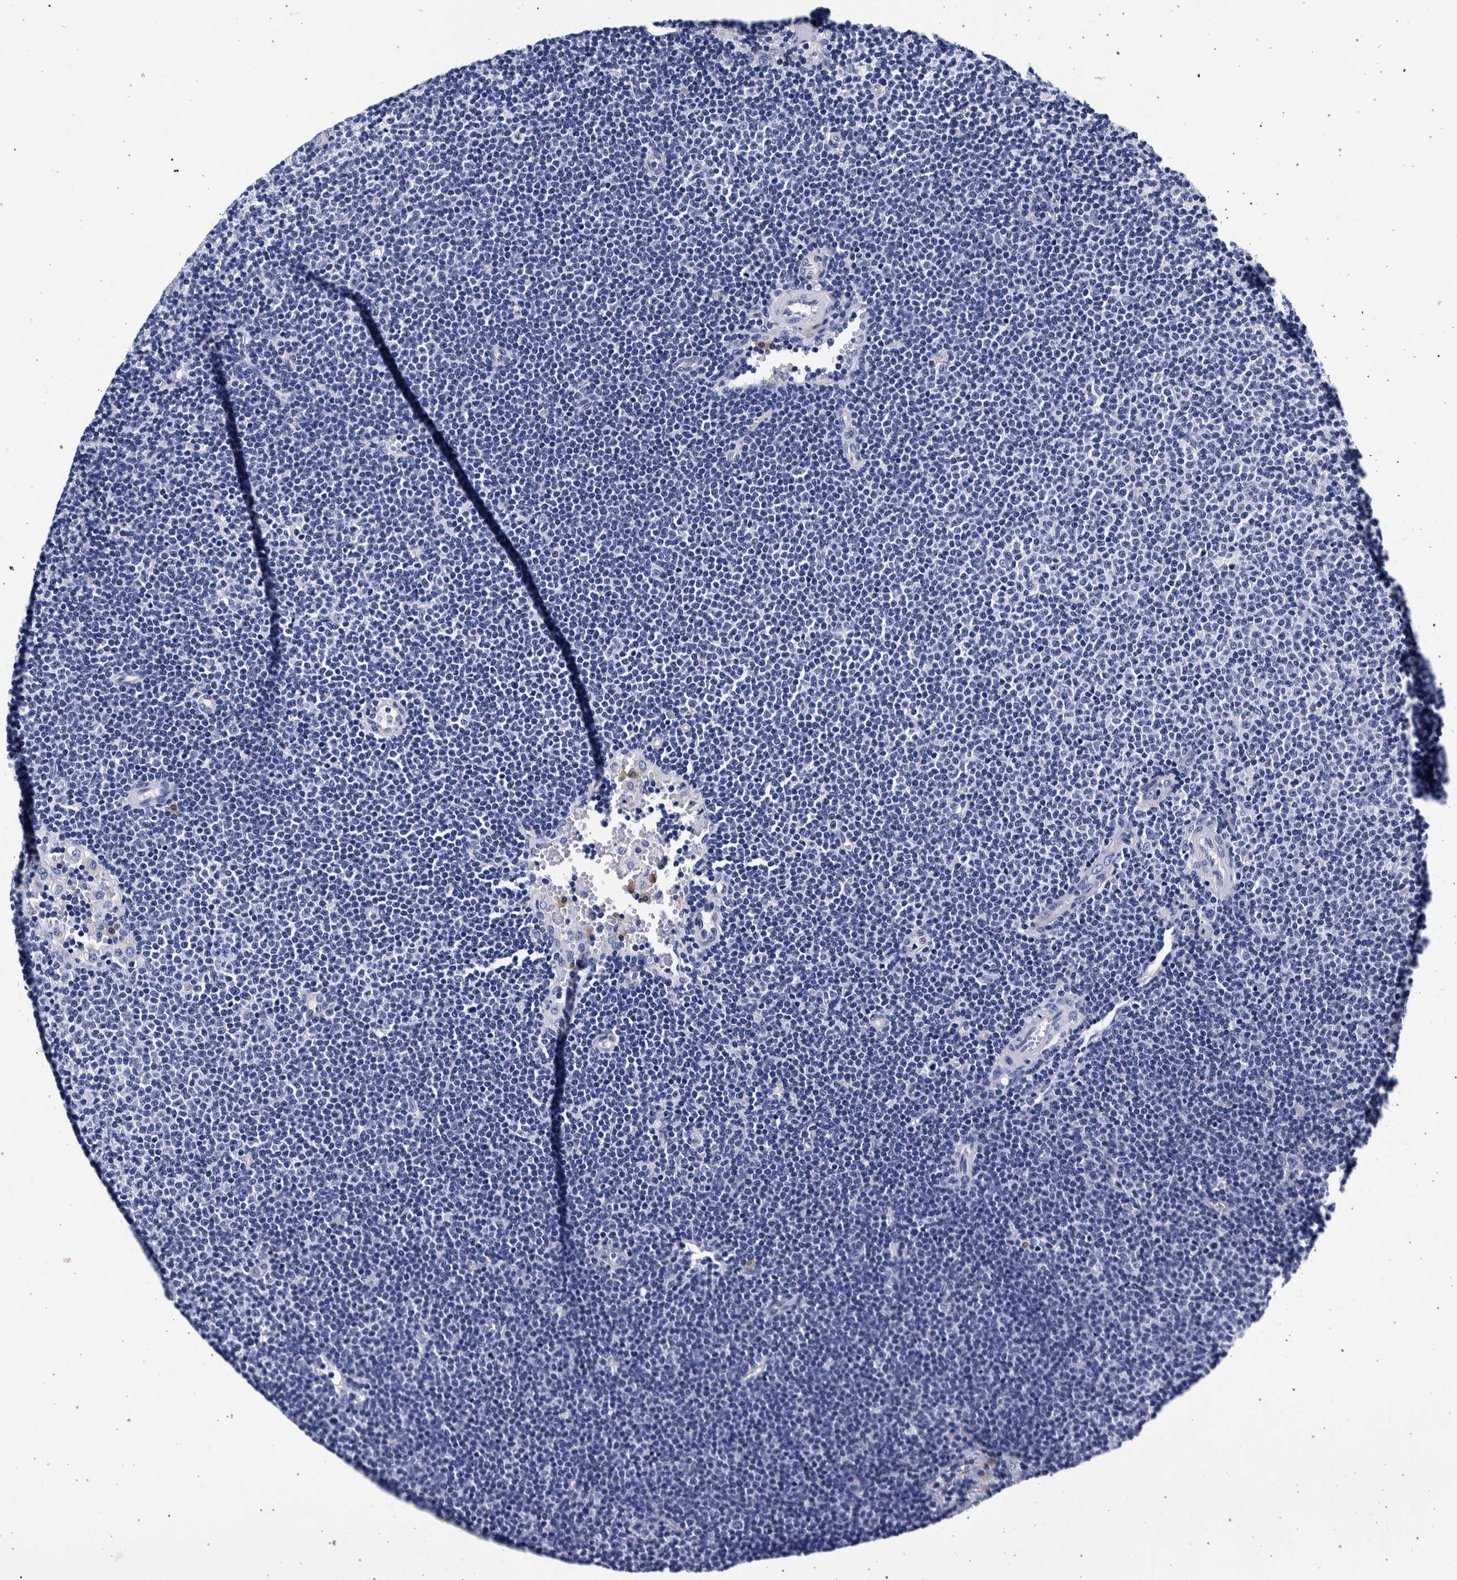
{"staining": {"intensity": "negative", "quantity": "none", "location": "none"}, "tissue": "lymphoma", "cell_type": "Tumor cells", "image_type": "cancer", "snomed": [{"axis": "morphology", "description": "Malignant lymphoma, non-Hodgkin's type, Low grade"}, {"axis": "topography", "description": "Lymph node"}], "caption": "Human low-grade malignant lymphoma, non-Hodgkin's type stained for a protein using IHC shows no staining in tumor cells.", "gene": "NIBAN2", "patient": {"sex": "female", "age": 53}}